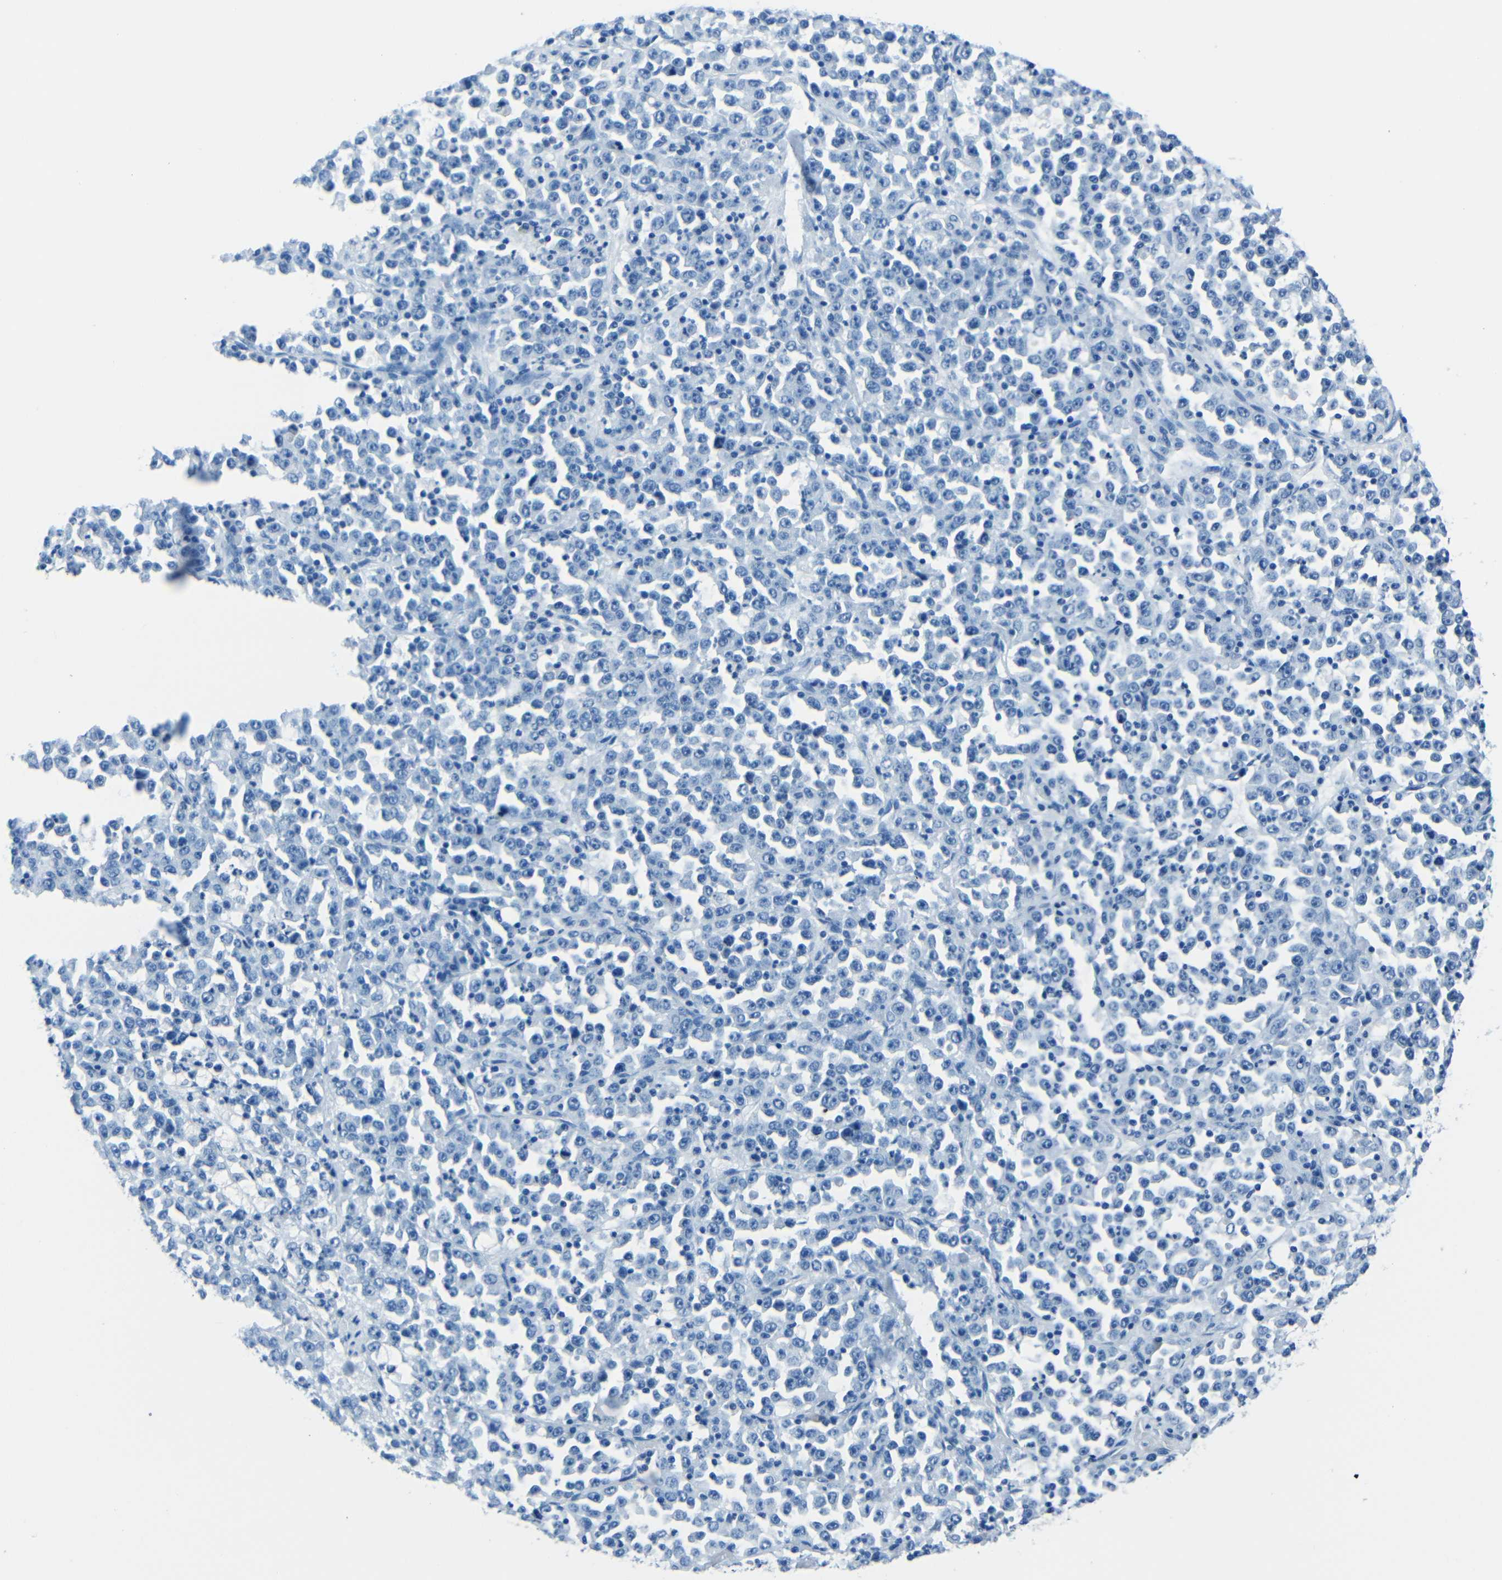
{"staining": {"intensity": "negative", "quantity": "none", "location": "none"}, "tissue": "stomach cancer", "cell_type": "Tumor cells", "image_type": "cancer", "snomed": [{"axis": "morphology", "description": "Normal tissue, NOS"}, {"axis": "morphology", "description": "Adenocarcinoma, NOS"}, {"axis": "topography", "description": "Stomach, upper"}, {"axis": "topography", "description": "Stomach"}], "caption": "A histopathology image of adenocarcinoma (stomach) stained for a protein exhibits no brown staining in tumor cells.", "gene": "FBN2", "patient": {"sex": "male", "age": 59}}